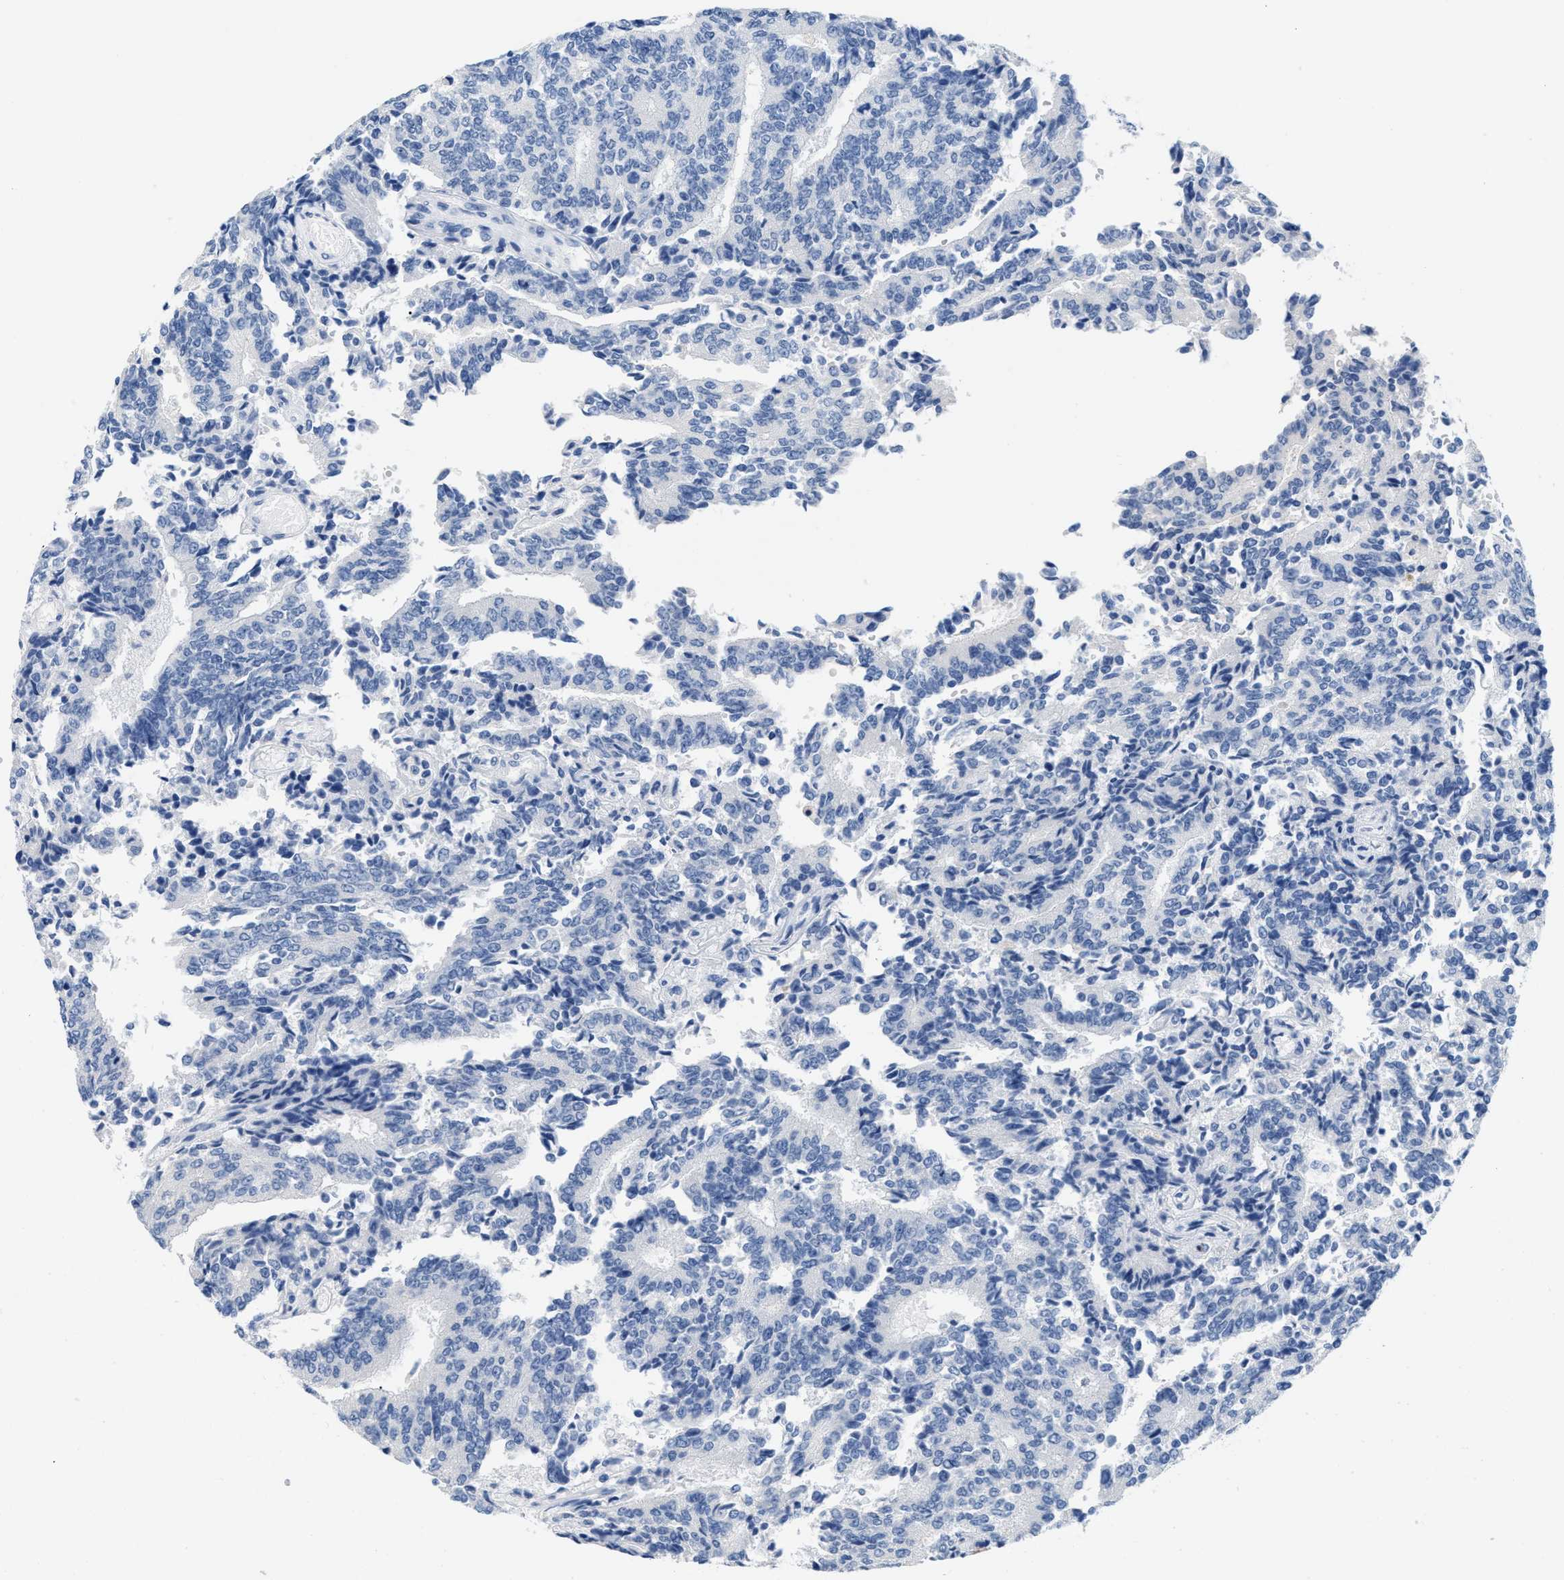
{"staining": {"intensity": "negative", "quantity": "none", "location": "none"}, "tissue": "prostate cancer", "cell_type": "Tumor cells", "image_type": "cancer", "snomed": [{"axis": "morphology", "description": "Normal tissue, NOS"}, {"axis": "morphology", "description": "Adenocarcinoma, High grade"}, {"axis": "topography", "description": "Prostate"}, {"axis": "topography", "description": "Seminal veicle"}], "caption": "The IHC photomicrograph has no significant positivity in tumor cells of adenocarcinoma (high-grade) (prostate) tissue.", "gene": "CR1", "patient": {"sex": "male", "age": 55}}